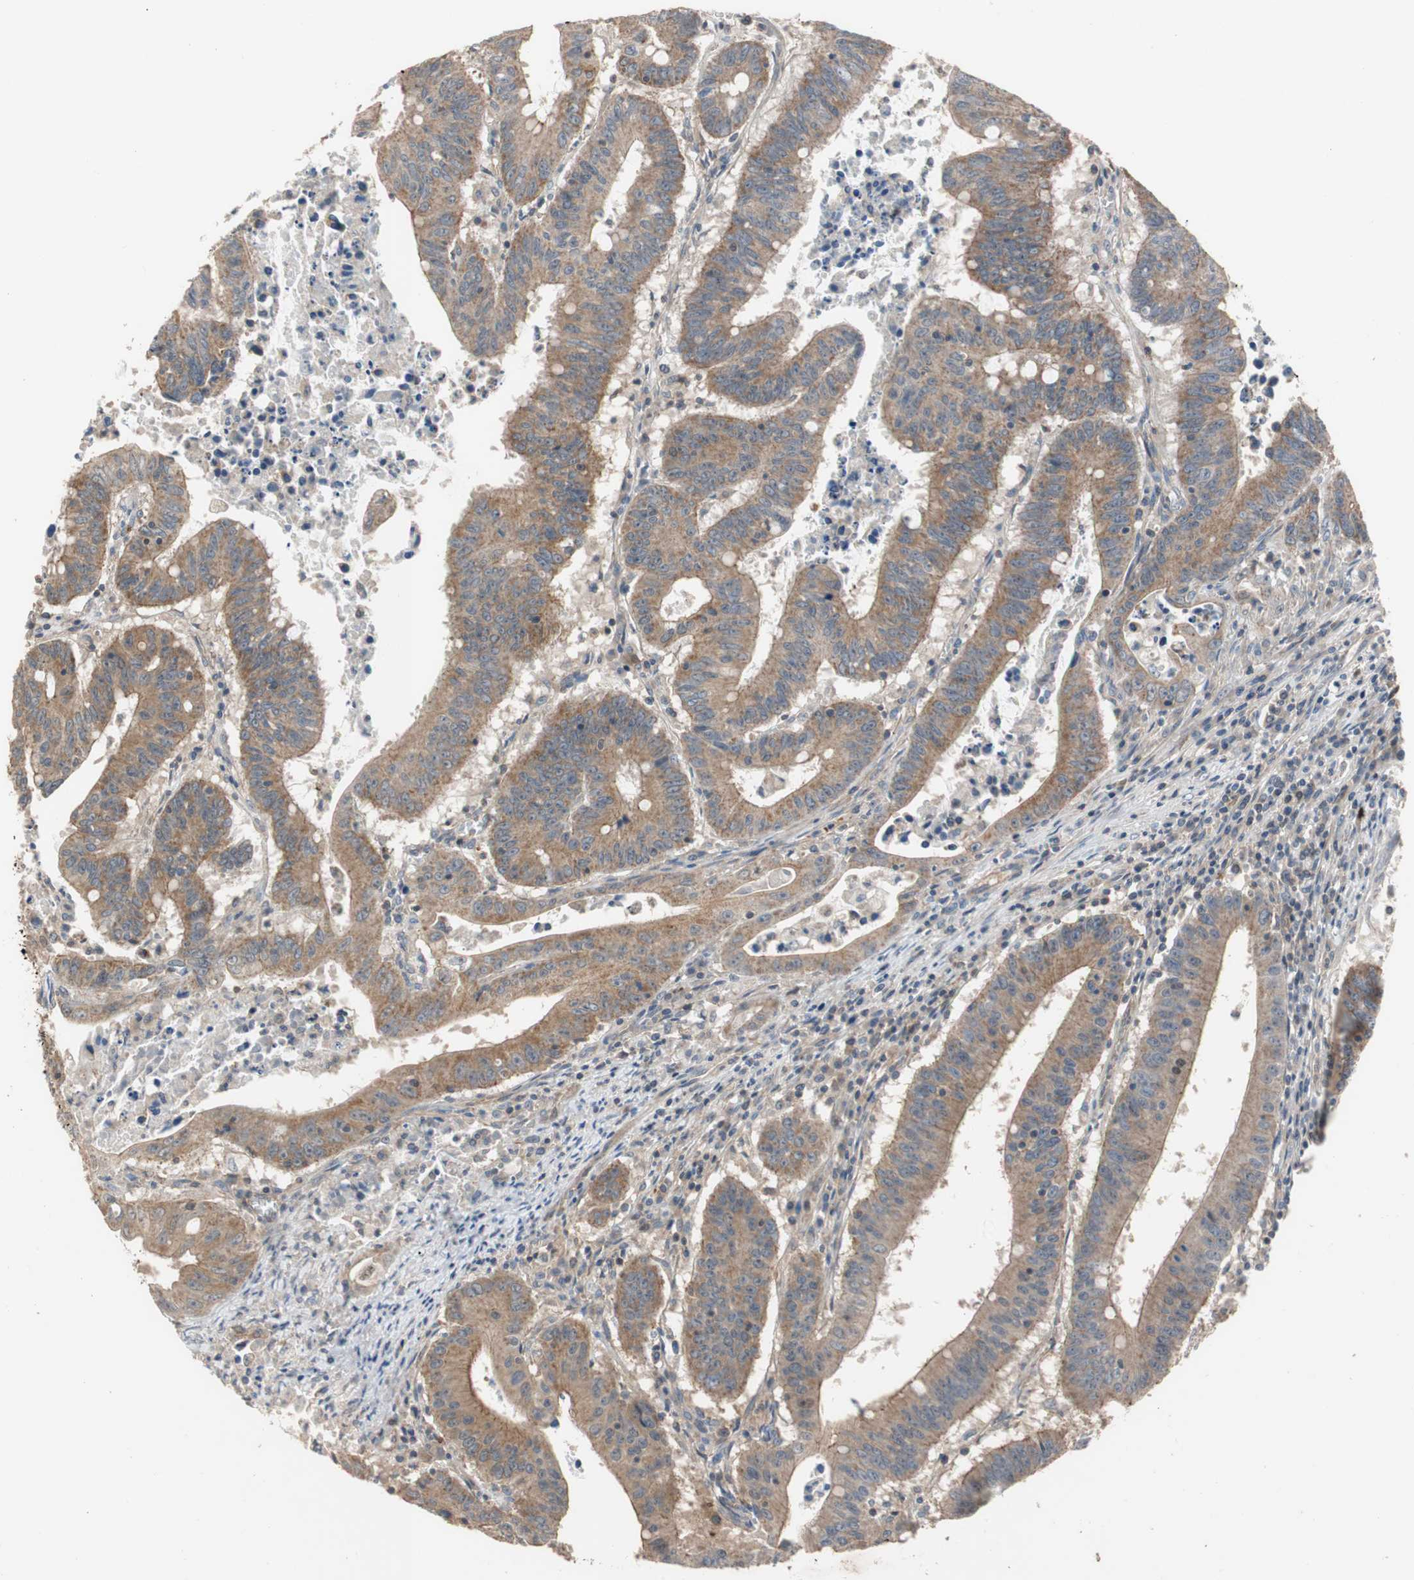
{"staining": {"intensity": "moderate", "quantity": ">75%", "location": "cytoplasmic/membranous"}, "tissue": "colorectal cancer", "cell_type": "Tumor cells", "image_type": "cancer", "snomed": [{"axis": "morphology", "description": "Adenocarcinoma, NOS"}, {"axis": "topography", "description": "Colon"}], "caption": "This is a micrograph of immunohistochemistry (IHC) staining of colorectal cancer, which shows moderate staining in the cytoplasmic/membranous of tumor cells.", "gene": "MAP4K2", "patient": {"sex": "male", "age": 45}}